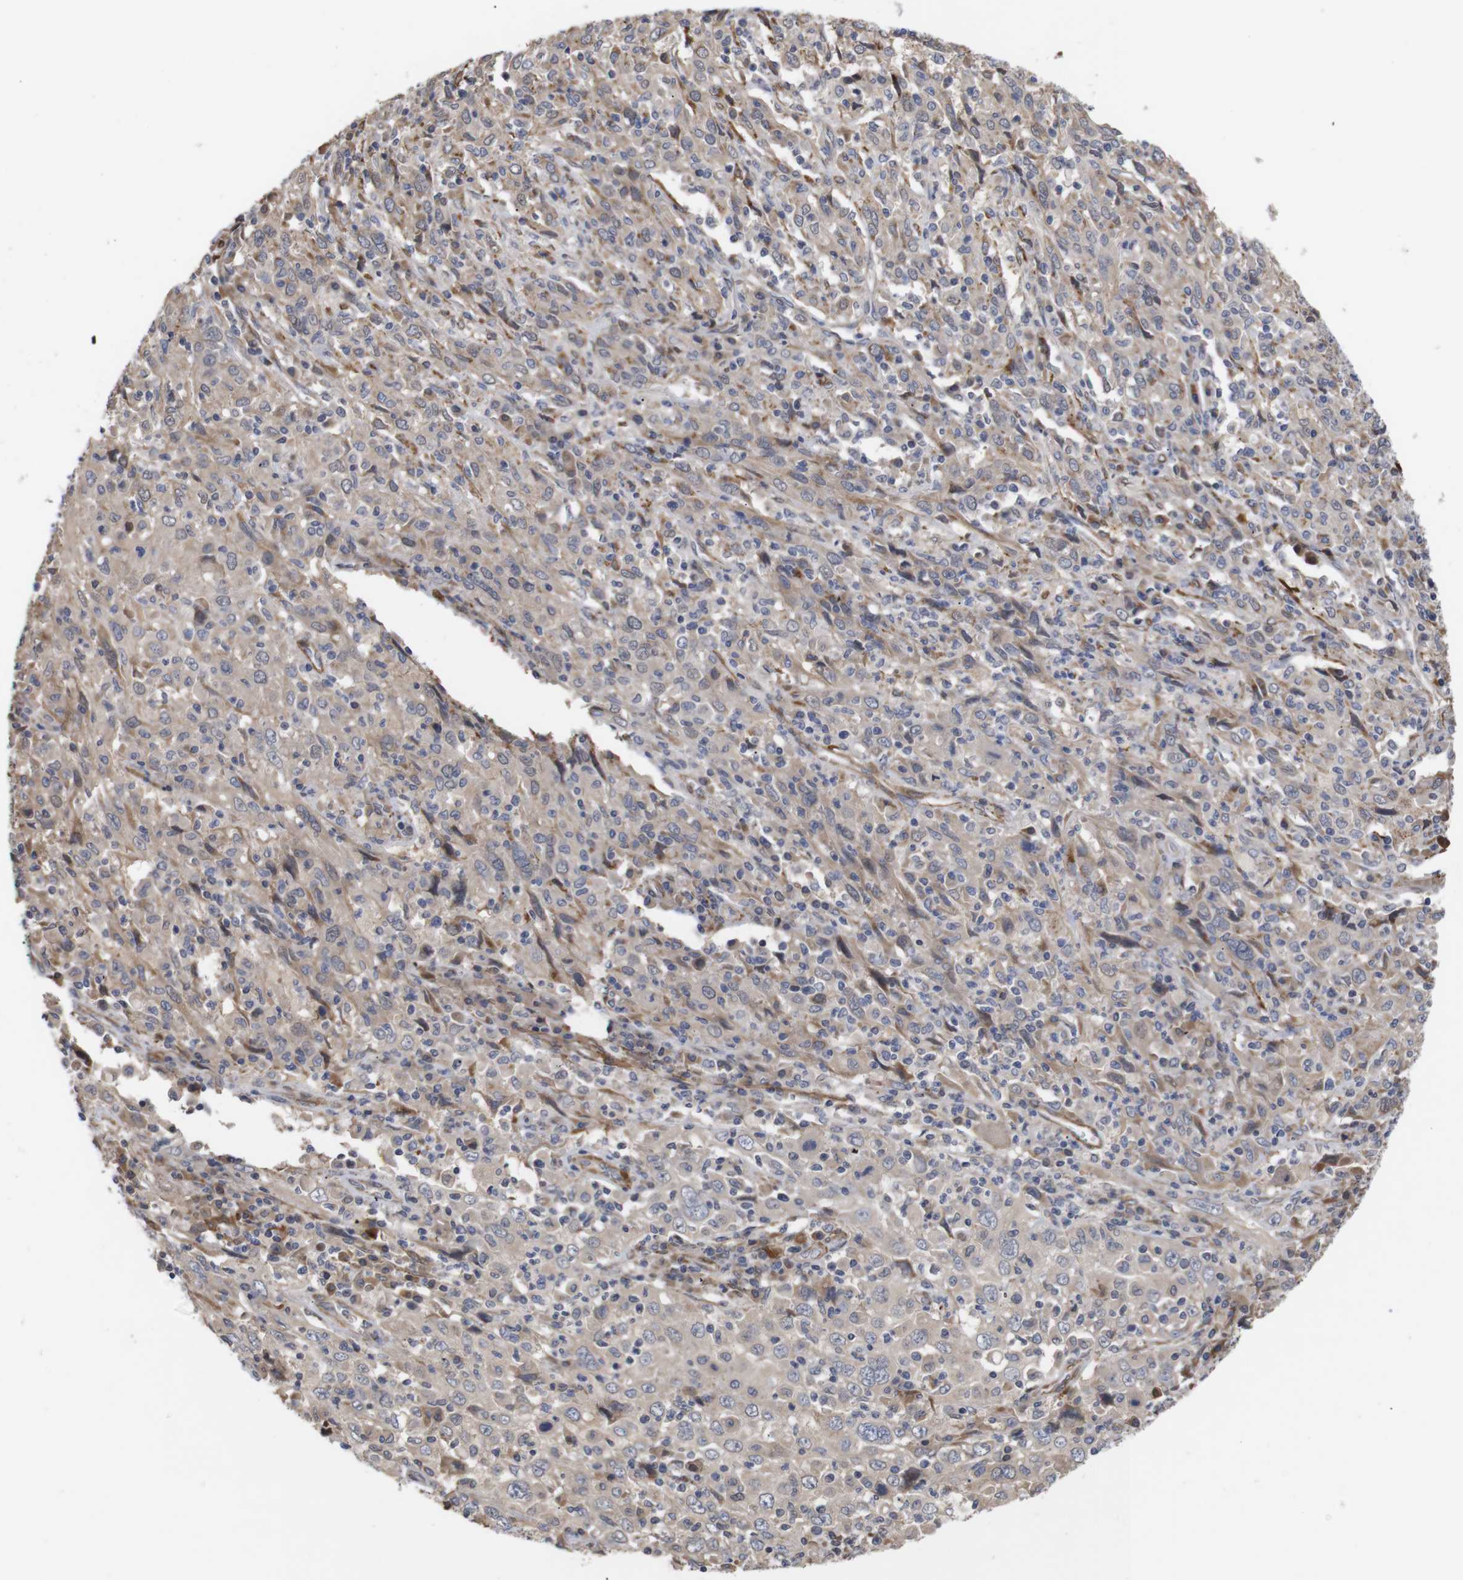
{"staining": {"intensity": "moderate", "quantity": ">75%", "location": "cytoplasmic/membranous"}, "tissue": "cervical cancer", "cell_type": "Tumor cells", "image_type": "cancer", "snomed": [{"axis": "morphology", "description": "Squamous cell carcinoma, NOS"}, {"axis": "topography", "description": "Cervix"}], "caption": "Immunohistochemical staining of human cervical cancer demonstrates moderate cytoplasmic/membranous protein staining in about >75% of tumor cells.", "gene": "PDLIM5", "patient": {"sex": "female", "age": 46}}